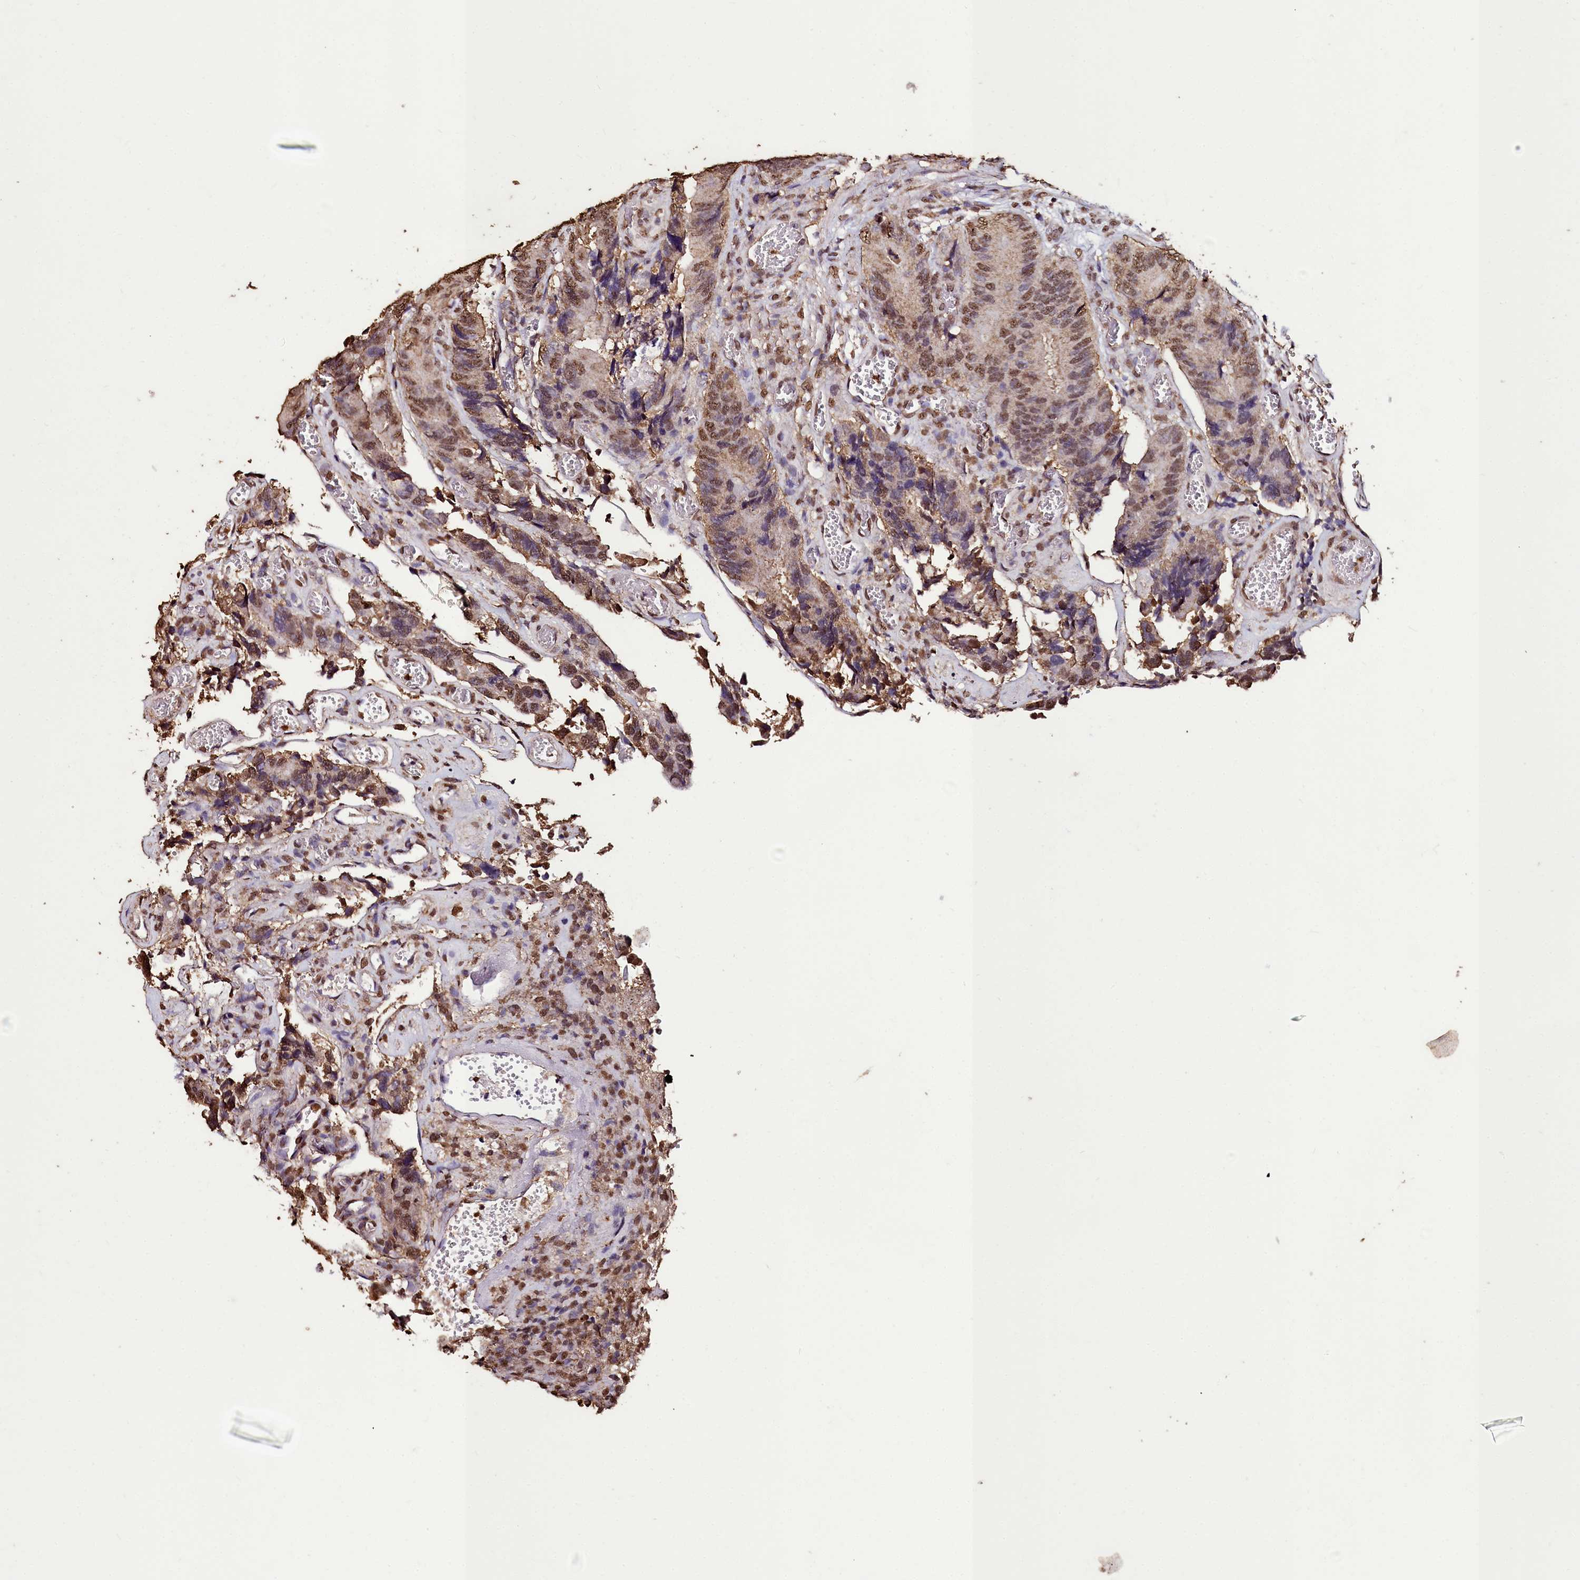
{"staining": {"intensity": "moderate", "quantity": ">75%", "location": "nuclear"}, "tissue": "colorectal cancer", "cell_type": "Tumor cells", "image_type": "cancer", "snomed": [{"axis": "morphology", "description": "Adenocarcinoma, NOS"}, {"axis": "topography", "description": "Colon"}], "caption": "Colorectal cancer was stained to show a protein in brown. There is medium levels of moderate nuclear positivity in about >75% of tumor cells.", "gene": "TRIP6", "patient": {"sex": "male", "age": 84}}